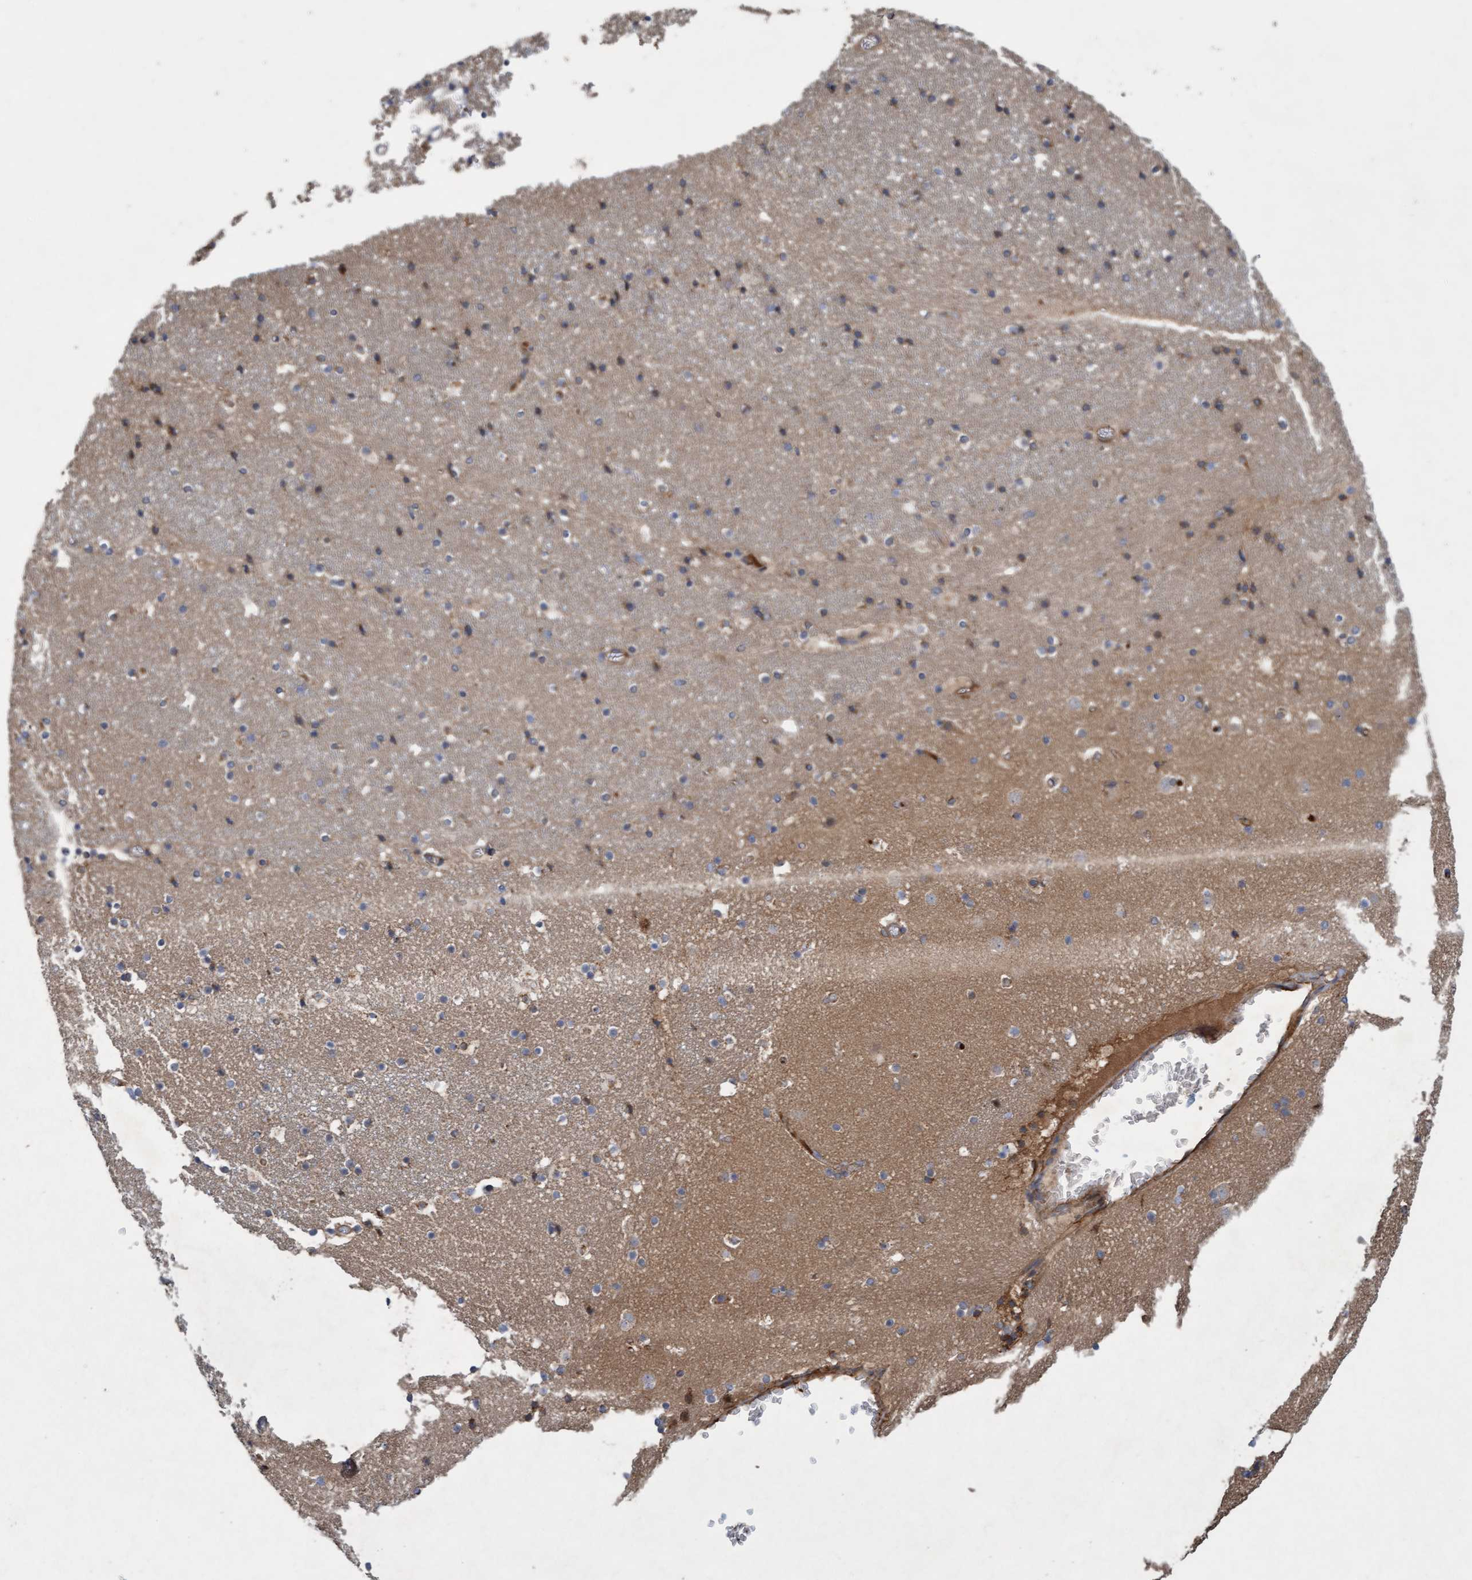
{"staining": {"intensity": "weak", "quantity": "<25%", "location": "cytoplasmic/membranous"}, "tissue": "caudate", "cell_type": "Glial cells", "image_type": "normal", "snomed": [{"axis": "morphology", "description": "Normal tissue, NOS"}, {"axis": "topography", "description": "Lateral ventricle wall"}], "caption": "IHC histopathology image of normal caudate: human caudate stained with DAB (3,3'-diaminobenzidine) exhibits no significant protein staining in glial cells.", "gene": "DDHD2", "patient": {"sex": "male", "age": 45}}